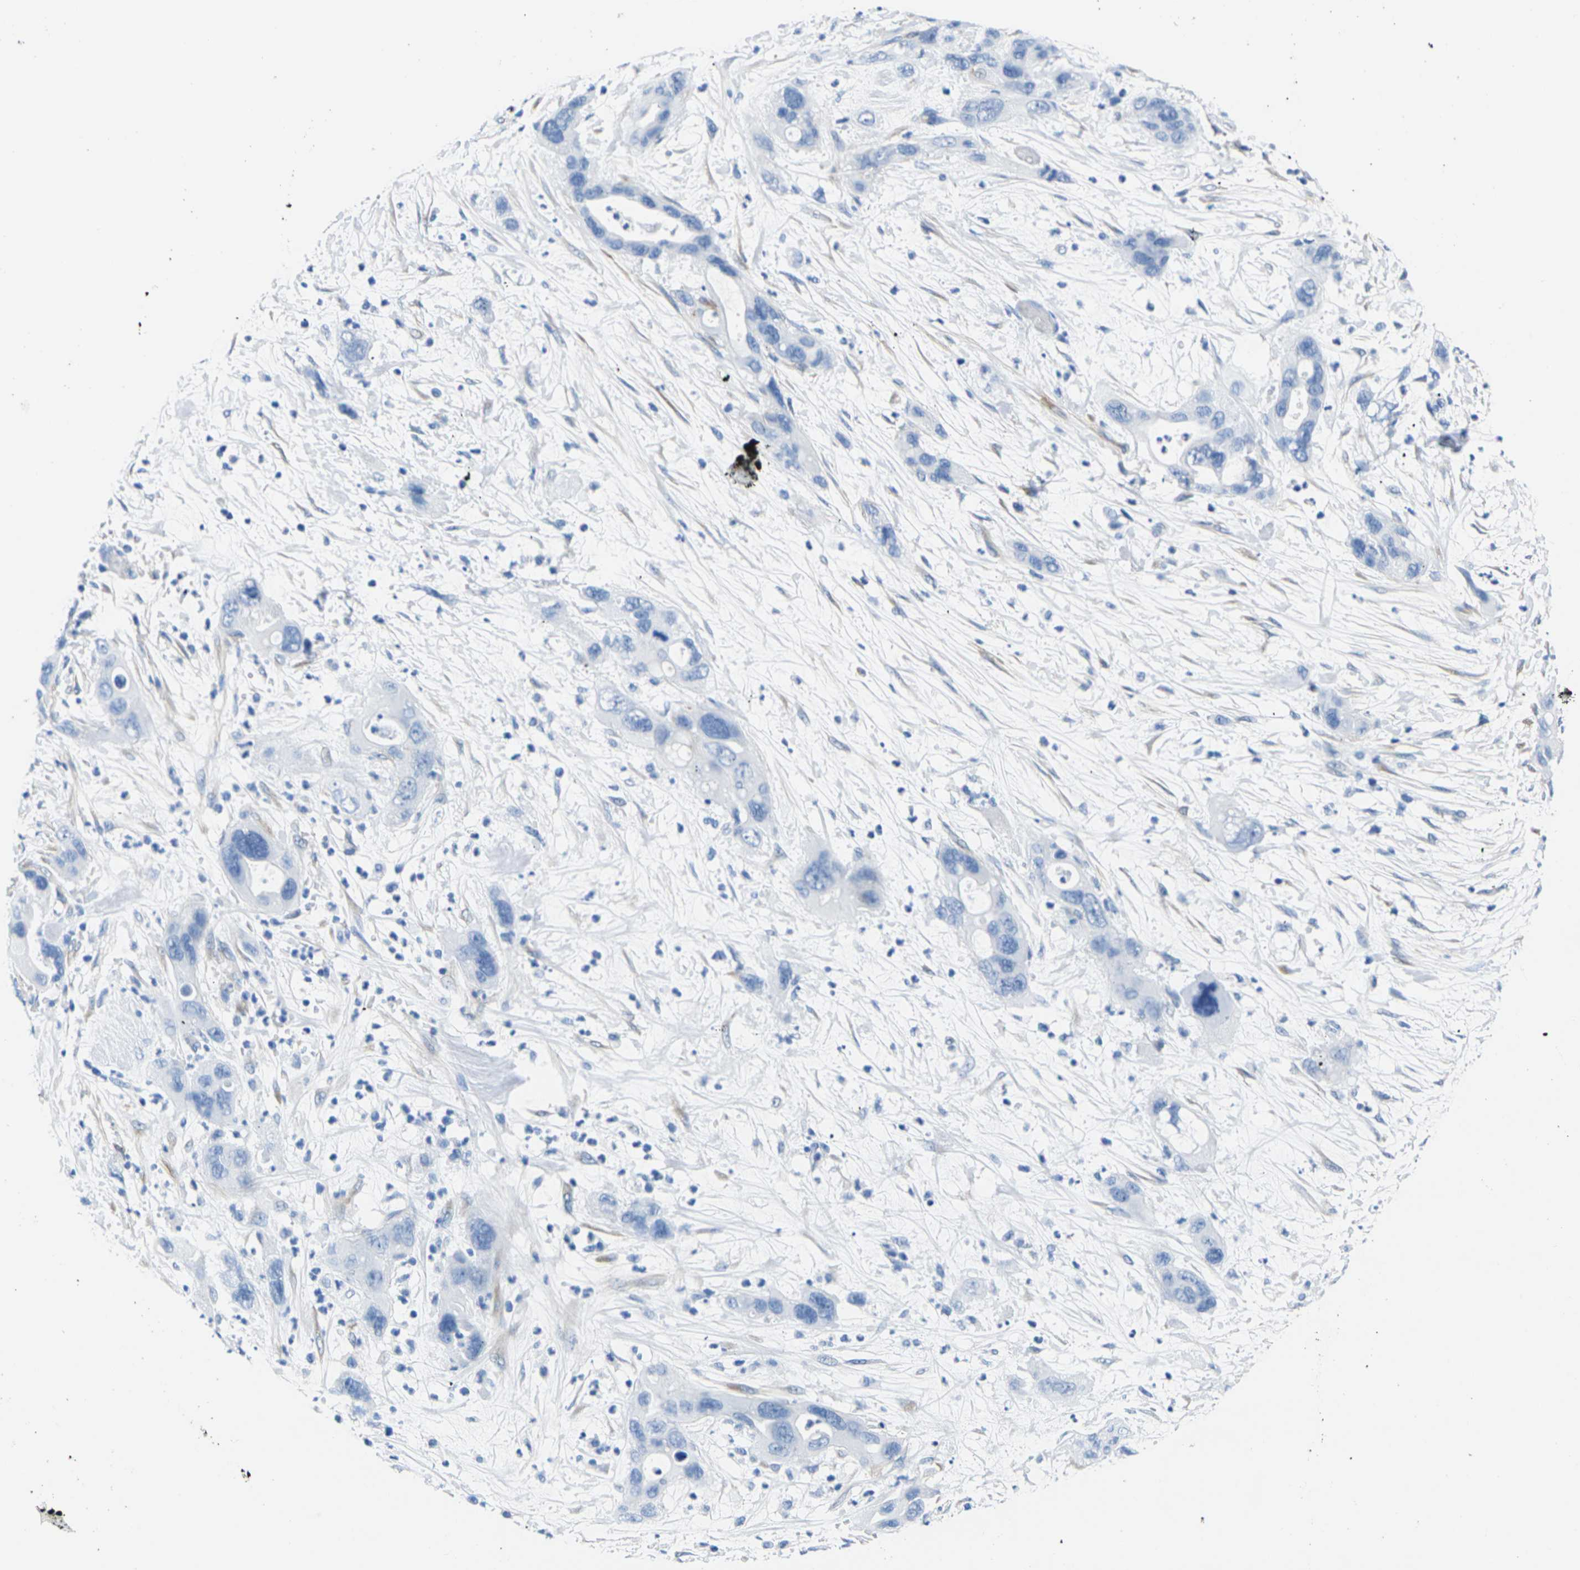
{"staining": {"intensity": "negative", "quantity": "none", "location": "none"}, "tissue": "pancreatic cancer", "cell_type": "Tumor cells", "image_type": "cancer", "snomed": [{"axis": "morphology", "description": "Adenocarcinoma, NOS"}, {"axis": "topography", "description": "Pancreas"}], "caption": "Histopathology image shows no protein expression in tumor cells of adenocarcinoma (pancreatic) tissue.", "gene": "CNN1", "patient": {"sex": "female", "age": 71}}